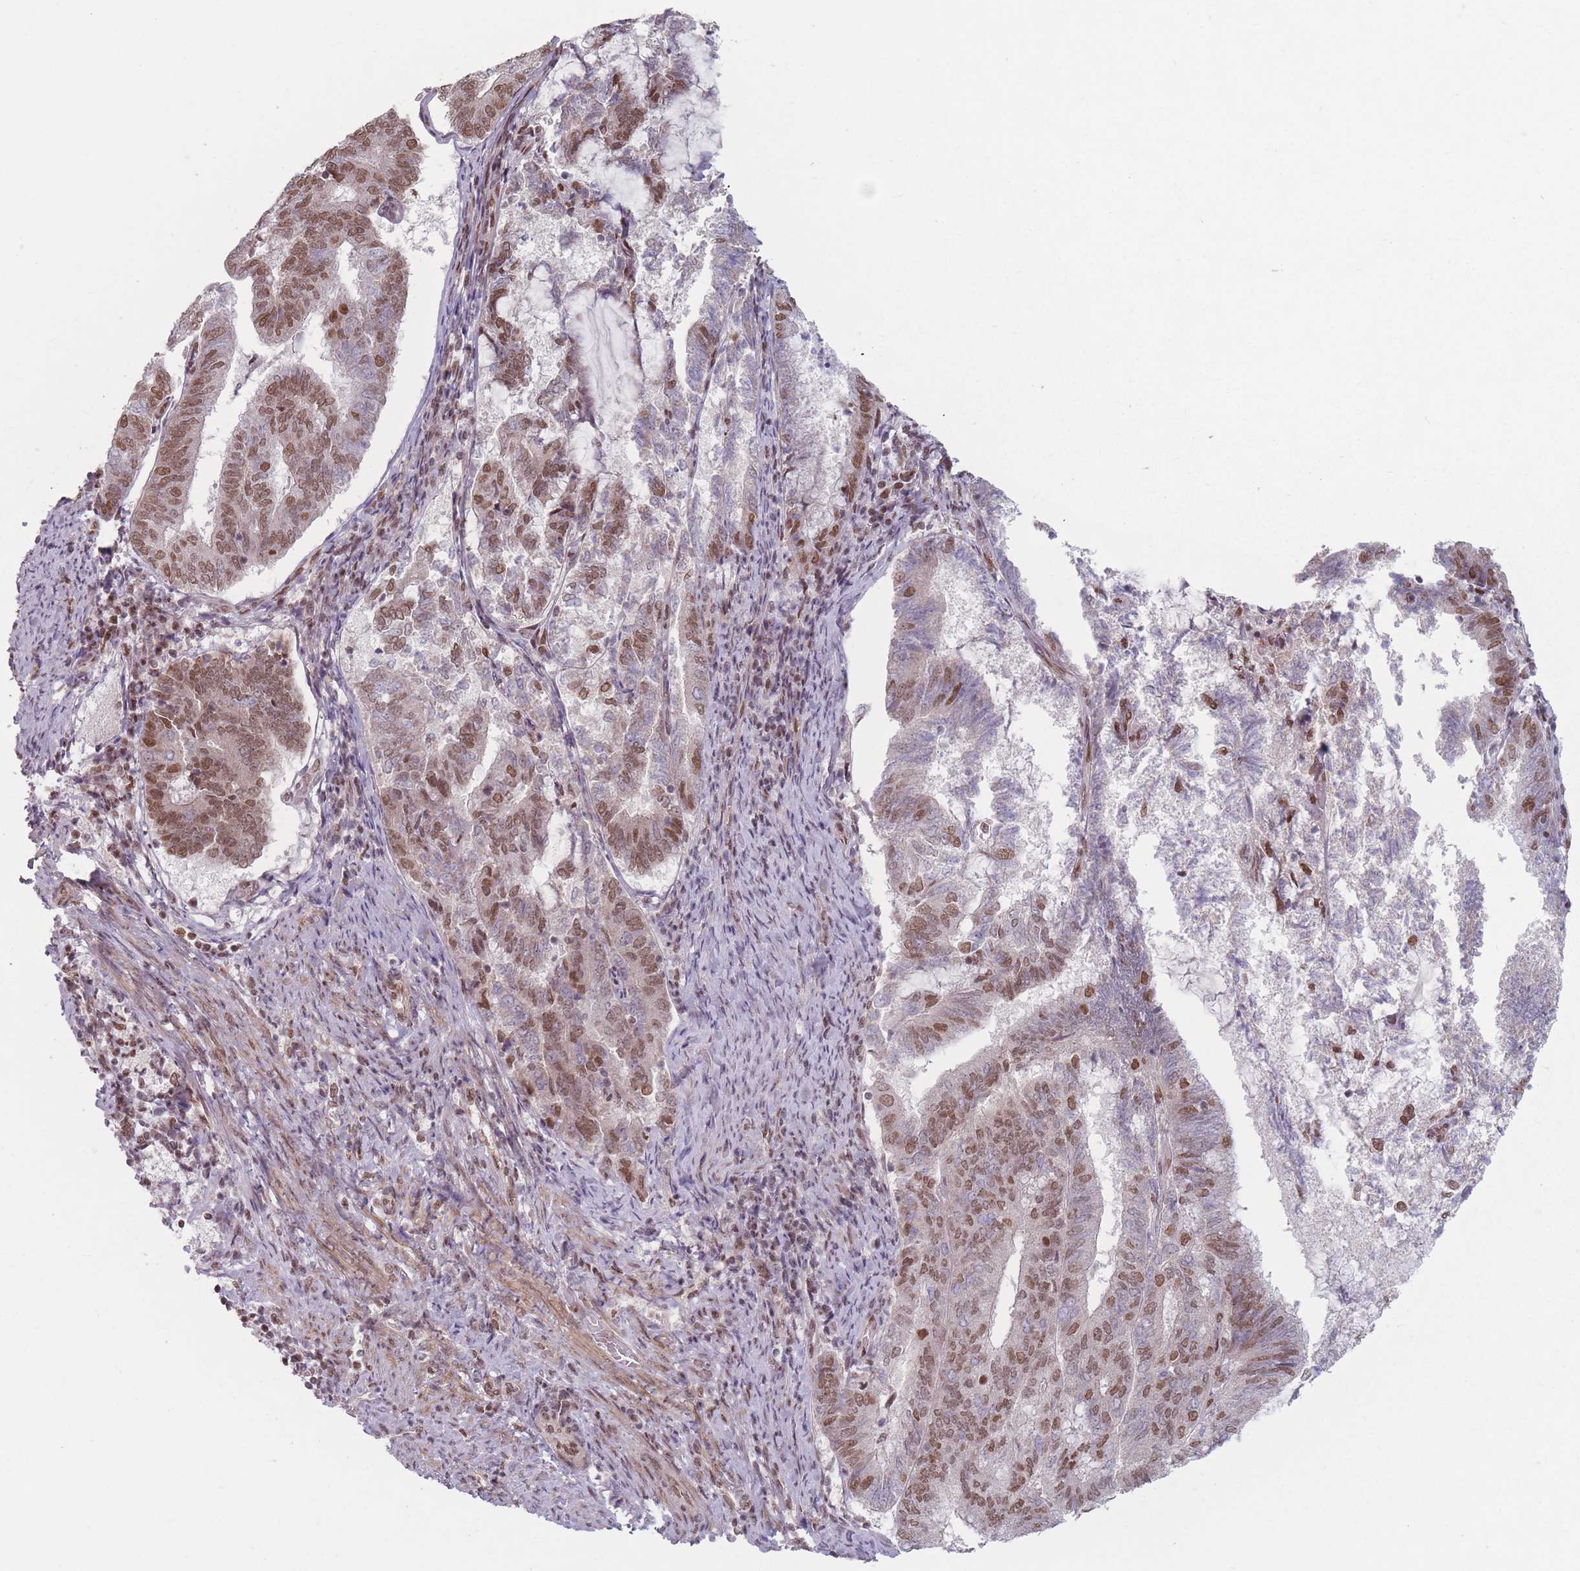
{"staining": {"intensity": "moderate", "quantity": ">75%", "location": "nuclear"}, "tissue": "endometrial cancer", "cell_type": "Tumor cells", "image_type": "cancer", "snomed": [{"axis": "morphology", "description": "Adenocarcinoma, NOS"}, {"axis": "topography", "description": "Endometrium"}], "caption": "Immunohistochemical staining of endometrial cancer (adenocarcinoma) exhibits medium levels of moderate nuclear protein positivity in approximately >75% of tumor cells.", "gene": "SH3BGRL2", "patient": {"sex": "female", "age": 80}}